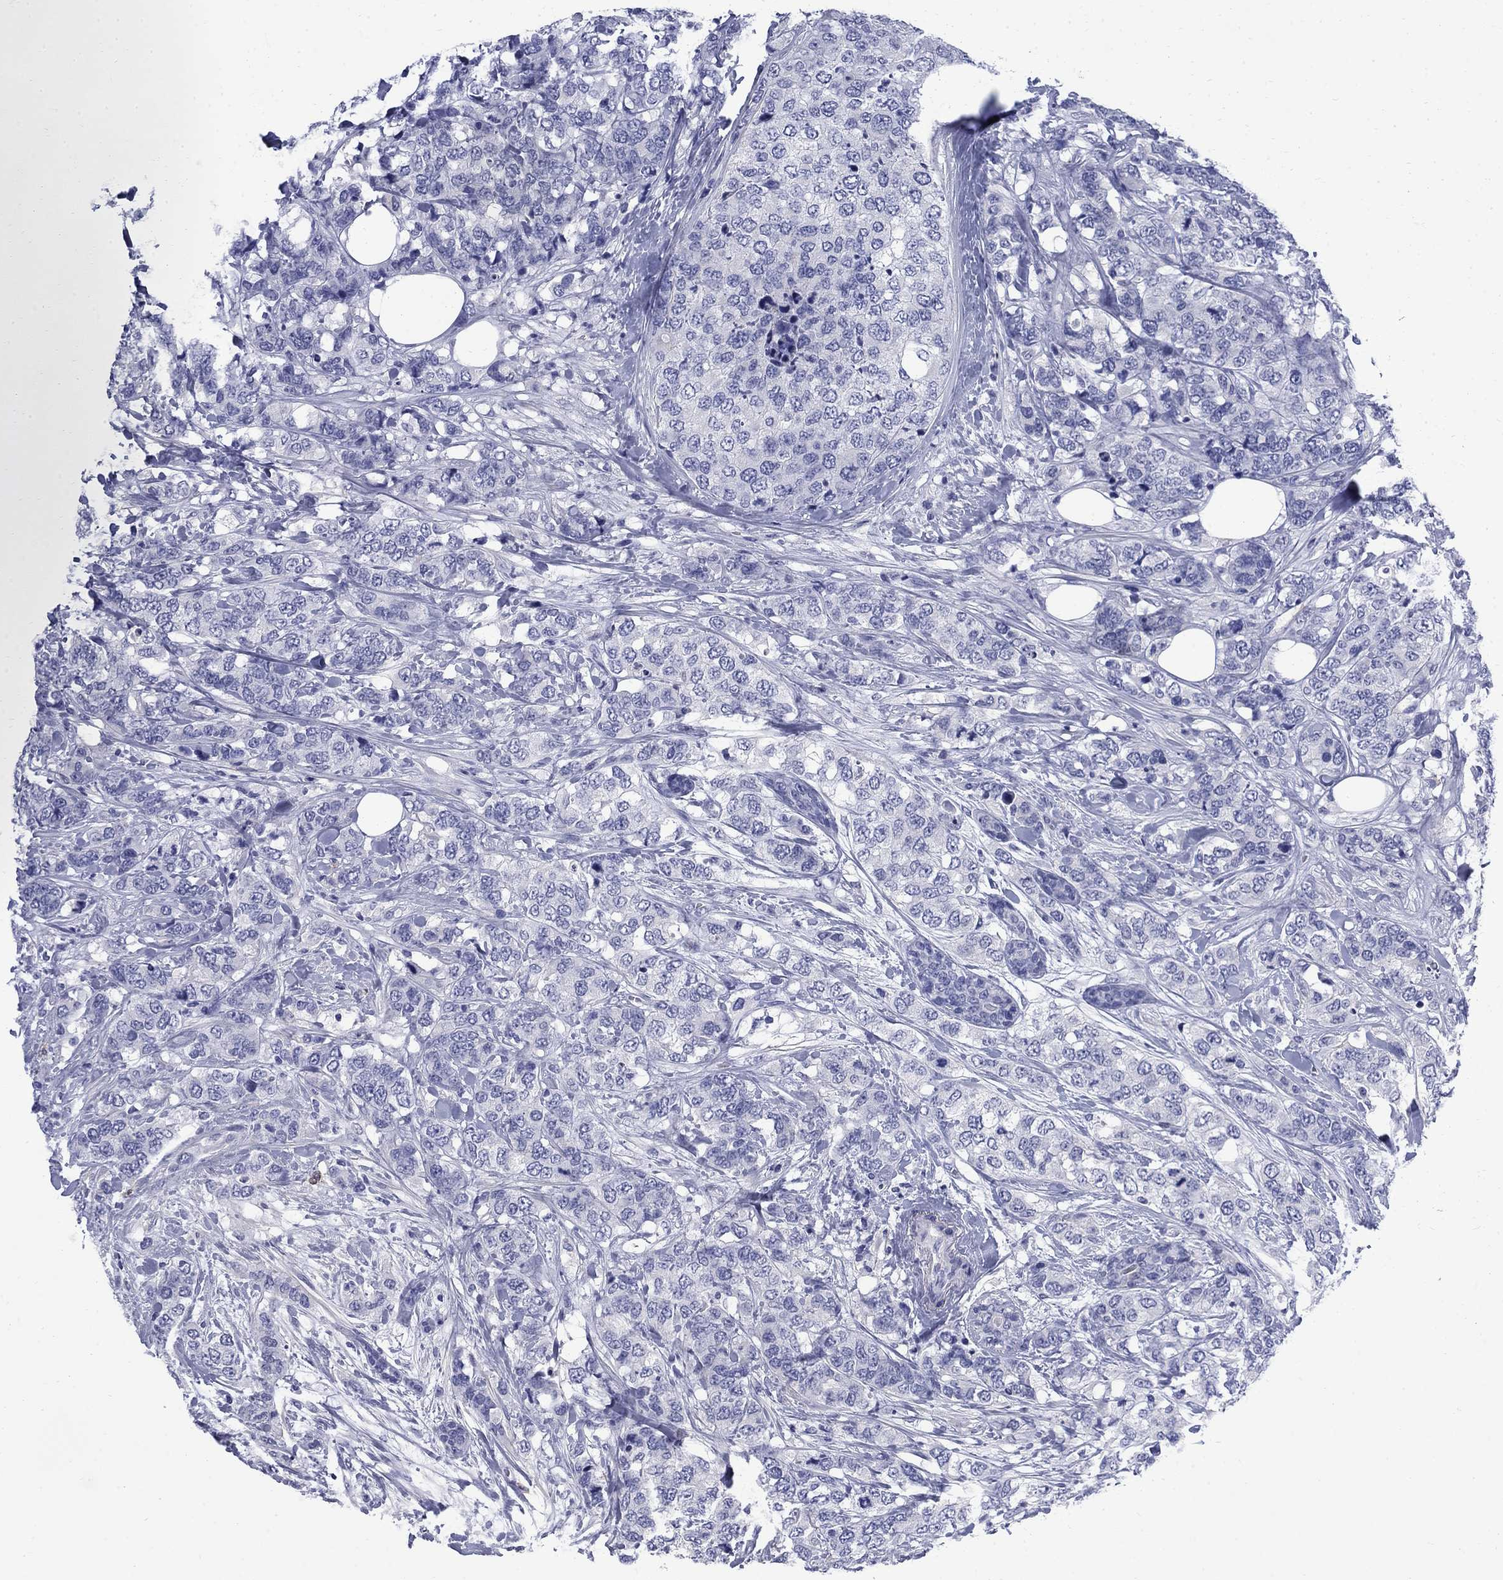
{"staining": {"intensity": "negative", "quantity": "none", "location": "none"}, "tissue": "breast cancer", "cell_type": "Tumor cells", "image_type": "cancer", "snomed": [{"axis": "morphology", "description": "Lobular carcinoma"}, {"axis": "topography", "description": "Breast"}], "caption": "Tumor cells show no significant expression in lobular carcinoma (breast). (Immunohistochemistry, brightfield microscopy, high magnification).", "gene": "SERPINB2", "patient": {"sex": "female", "age": 59}}